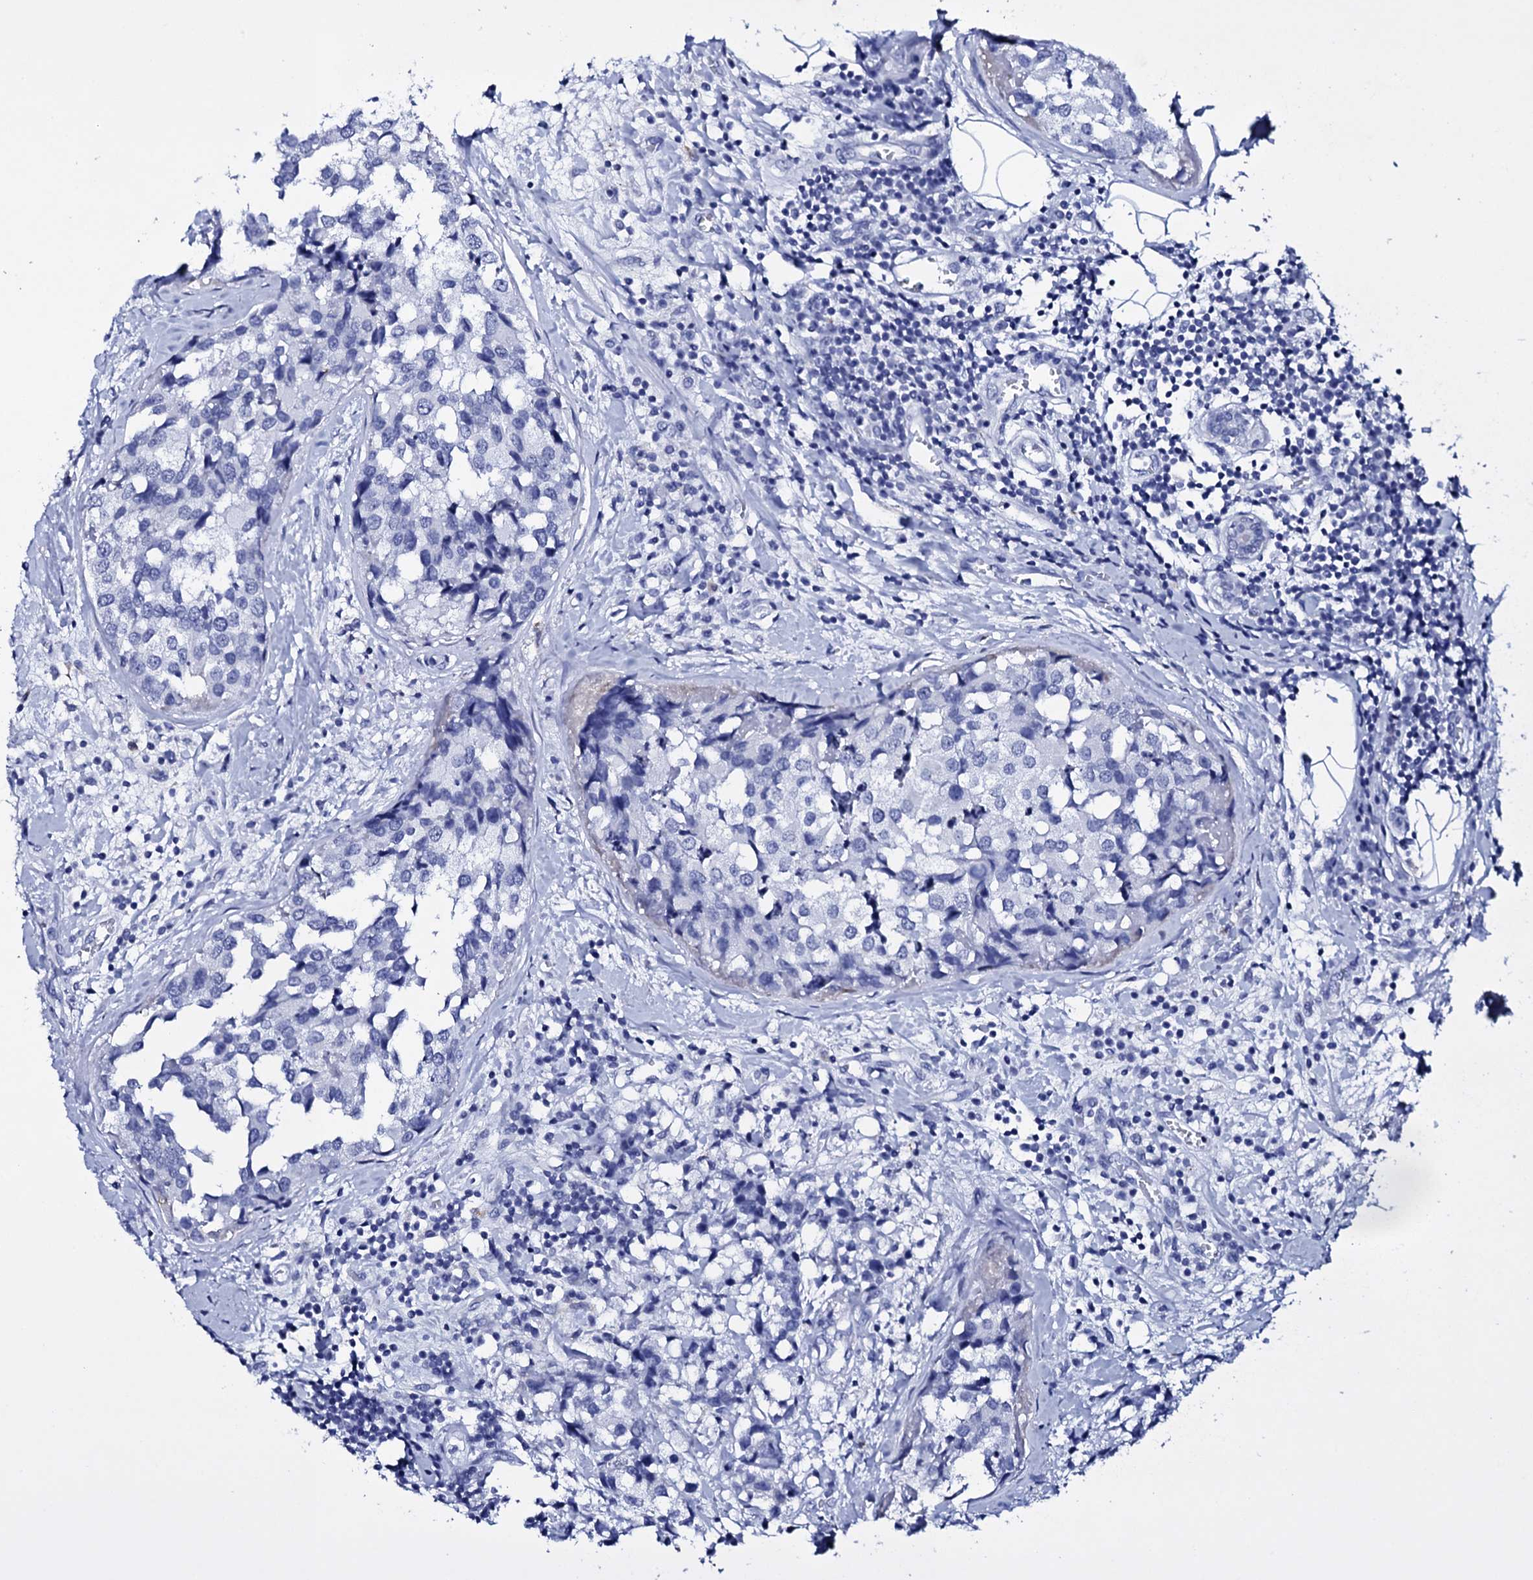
{"staining": {"intensity": "negative", "quantity": "none", "location": "none"}, "tissue": "breast cancer", "cell_type": "Tumor cells", "image_type": "cancer", "snomed": [{"axis": "morphology", "description": "Lobular carcinoma"}, {"axis": "topography", "description": "Breast"}], "caption": "Immunohistochemical staining of breast cancer (lobular carcinoma) displays no significant staining in tumor cells.", "gene": "ITPRID2", "patient": {"sex": "female", "age": 59}}